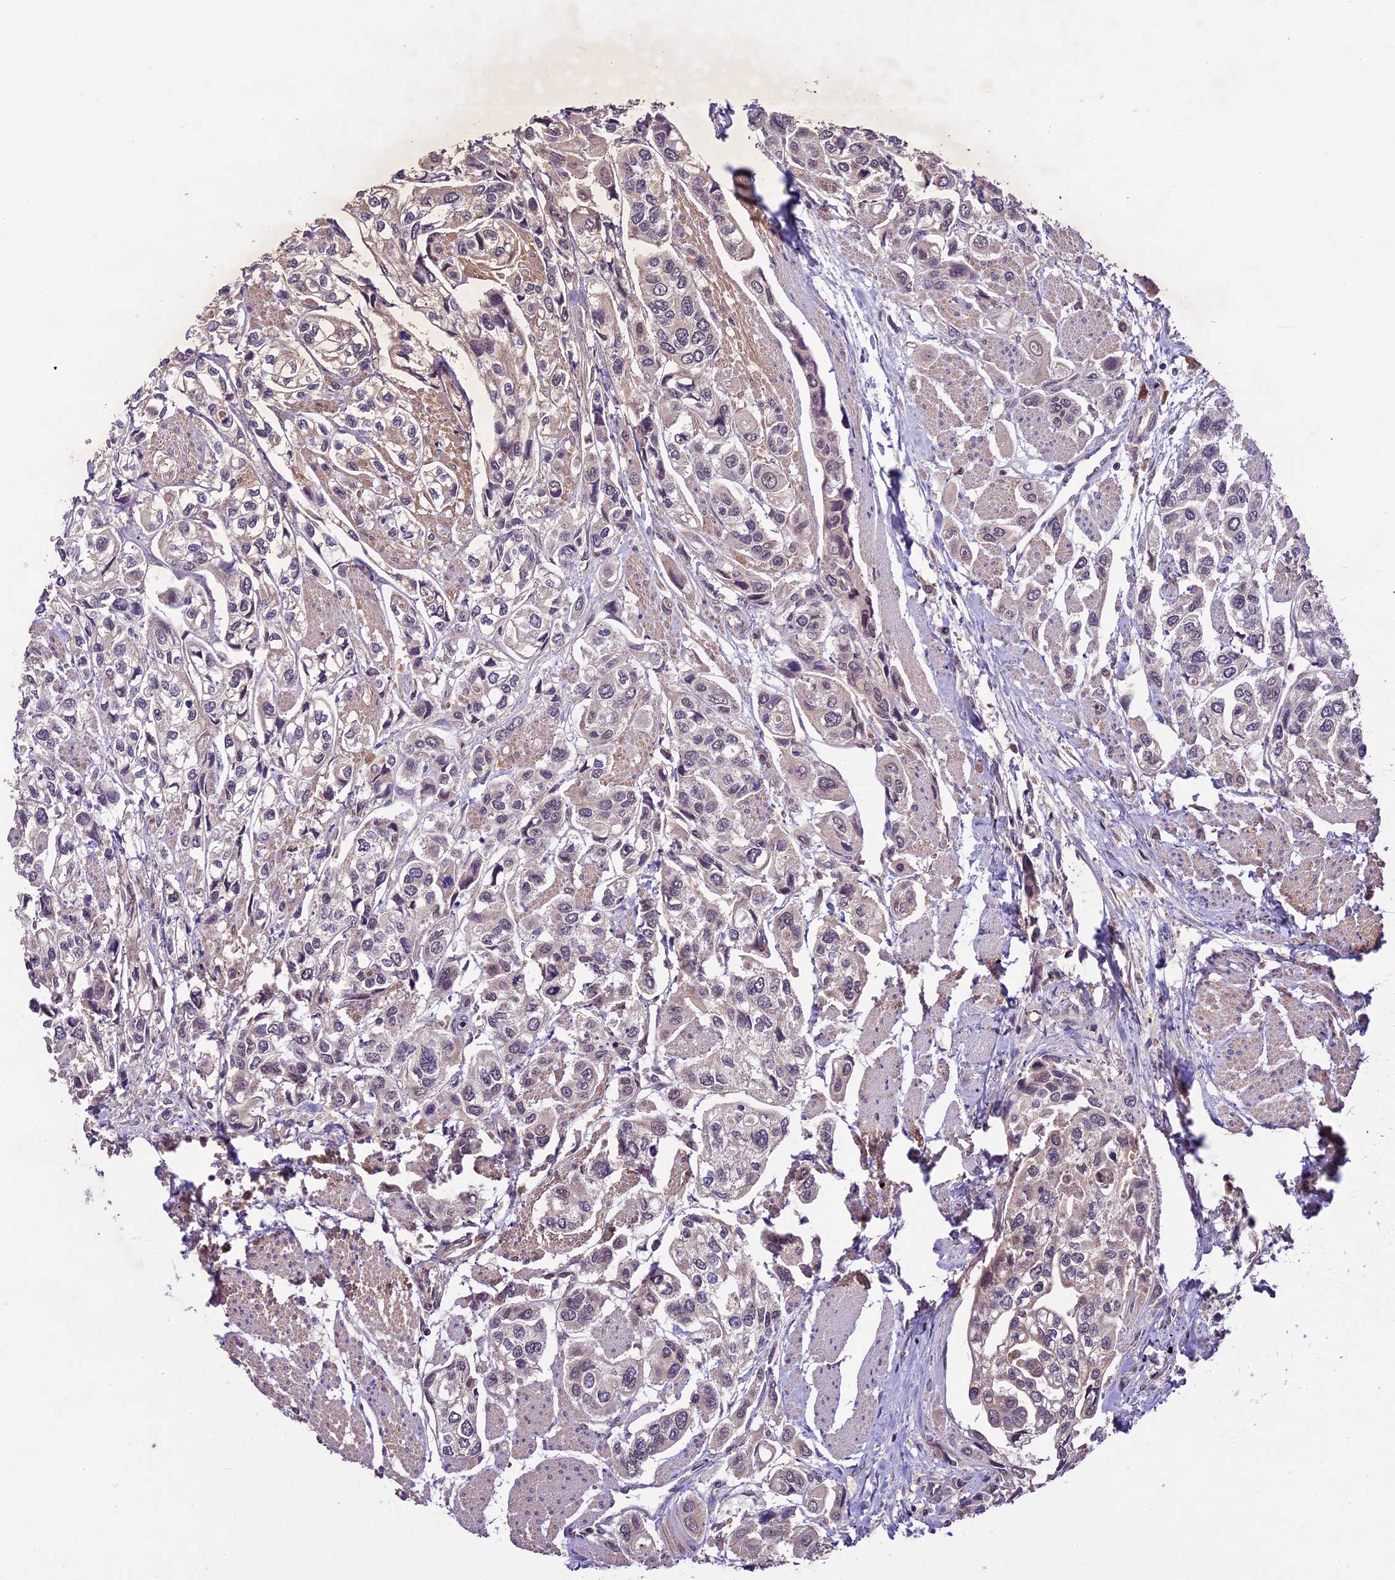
{"staining": {"intensity": "weak", "quantity": "<25%", "location": "cytoplasmic/membranous"}, "tissue": "urothelial cancer", "cell_type": "Tumor cells", "image_type": "cancer", "snomed": [{"axis": "morphology", "description": "Urothelial carcinoma, High grade"}, {"axis": "topography", "description": "Urinary bladder"}], "caption": "Tumor cells are negative for brown protein staining in urothelial cancer.", "gene": "ATP10A", "patient": {"sex": "male", "age": 67}}